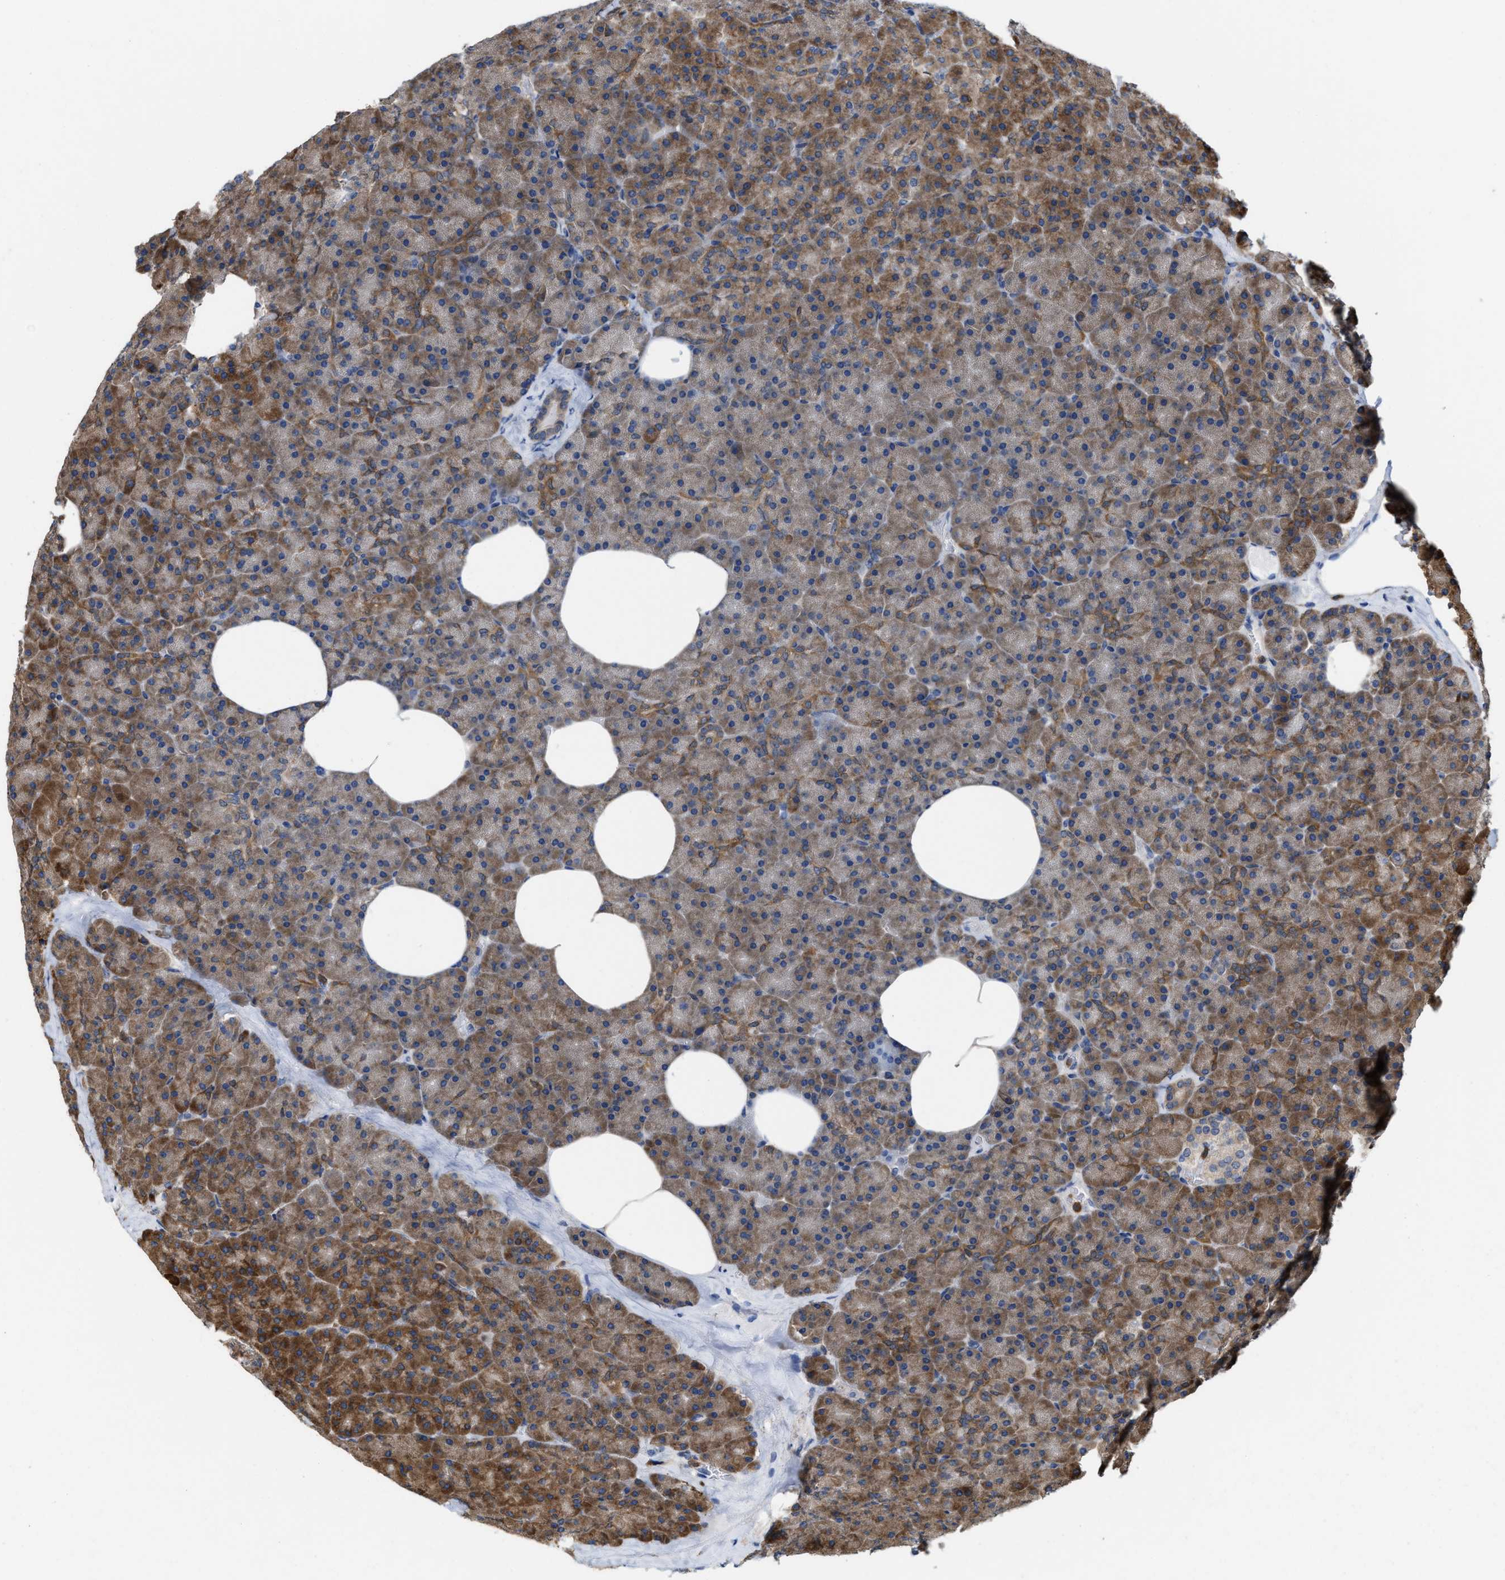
{"staining": {"intensity": "moderate", "quantity": "25%-75%", "location": "cytoplasmic/membranous"}, "tissue": "pancreas", "cell_type": "Exocrine glandular cells", "image_type": "normal", "snomed": [{"axis": "morphology", "description": "Normal tissue, NOS"}, {"axis": "morphology", "description": "Carcinoid, malignant, NOS"}, {"axis": "topography", "description": "Pancreas"}], "caption": "Pancreas stained with IHC displays moderate cytoplasmic/membranous expression in about 25%-75% of exocrine glandular cells. (Stains: DAB in brown, nuclei in blue, Microscopy: brightfield microscopy at high magnification).", "gene": "FGD3", "patient": {"sex": "female", "age": 35}}